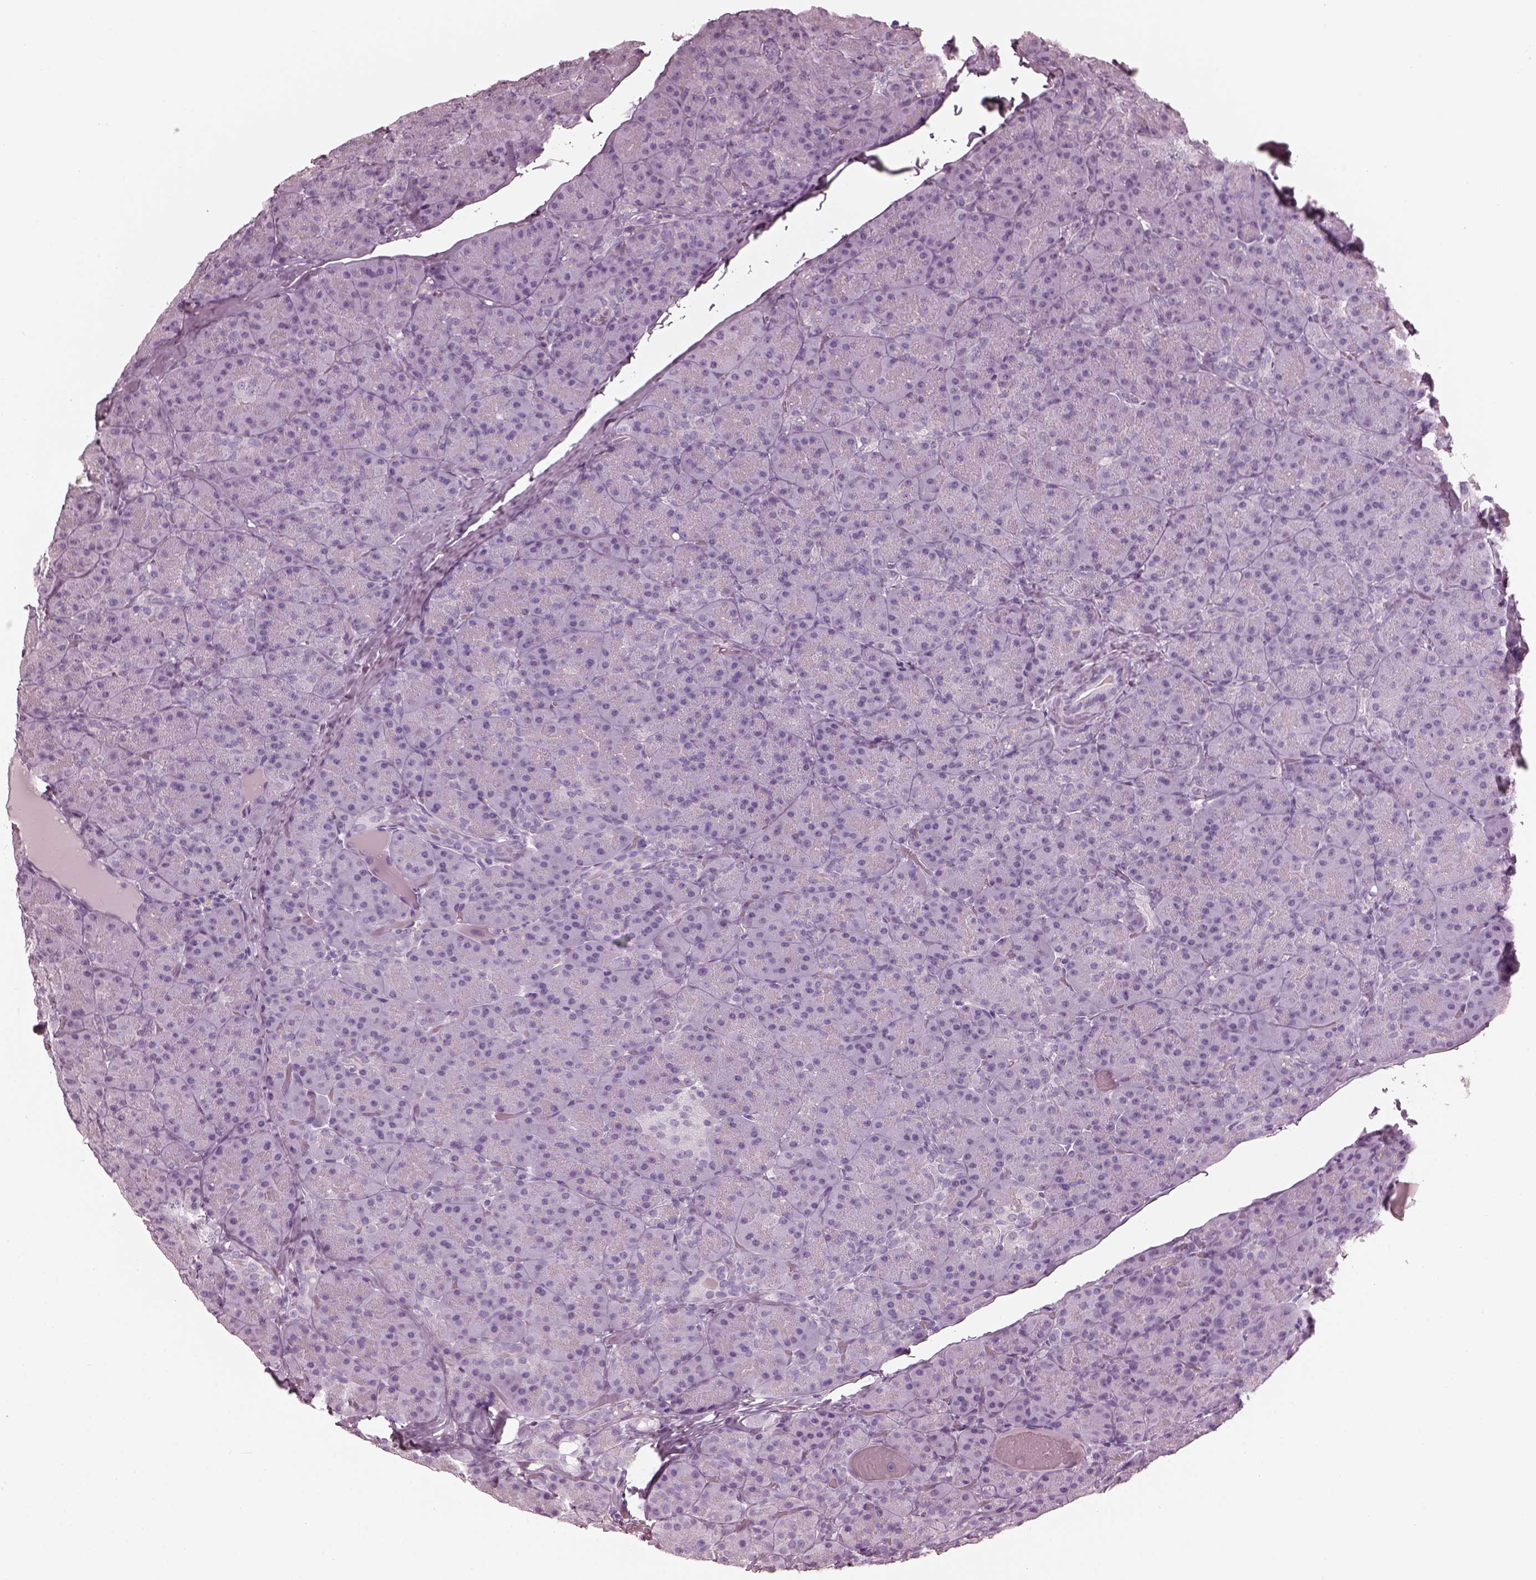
{"staining": {"intensity": "negative", "quantity": "none", "location": "none"}, "tissue": "pancreas", "cell_type": "Exocrine glandular cells", "image_type": "normal", "snomed": [{"axis": "morphology", "description": "Normal tissue, NOS"}, {"axis": "topography", "description": "Pancreas"}], "caption": "A micrograph of pancreas stained for a protein exhibits no brown staining in exocrine glandular cells.", "gene": "FABP9", "patient": {"sex": "male", "age": 57}}